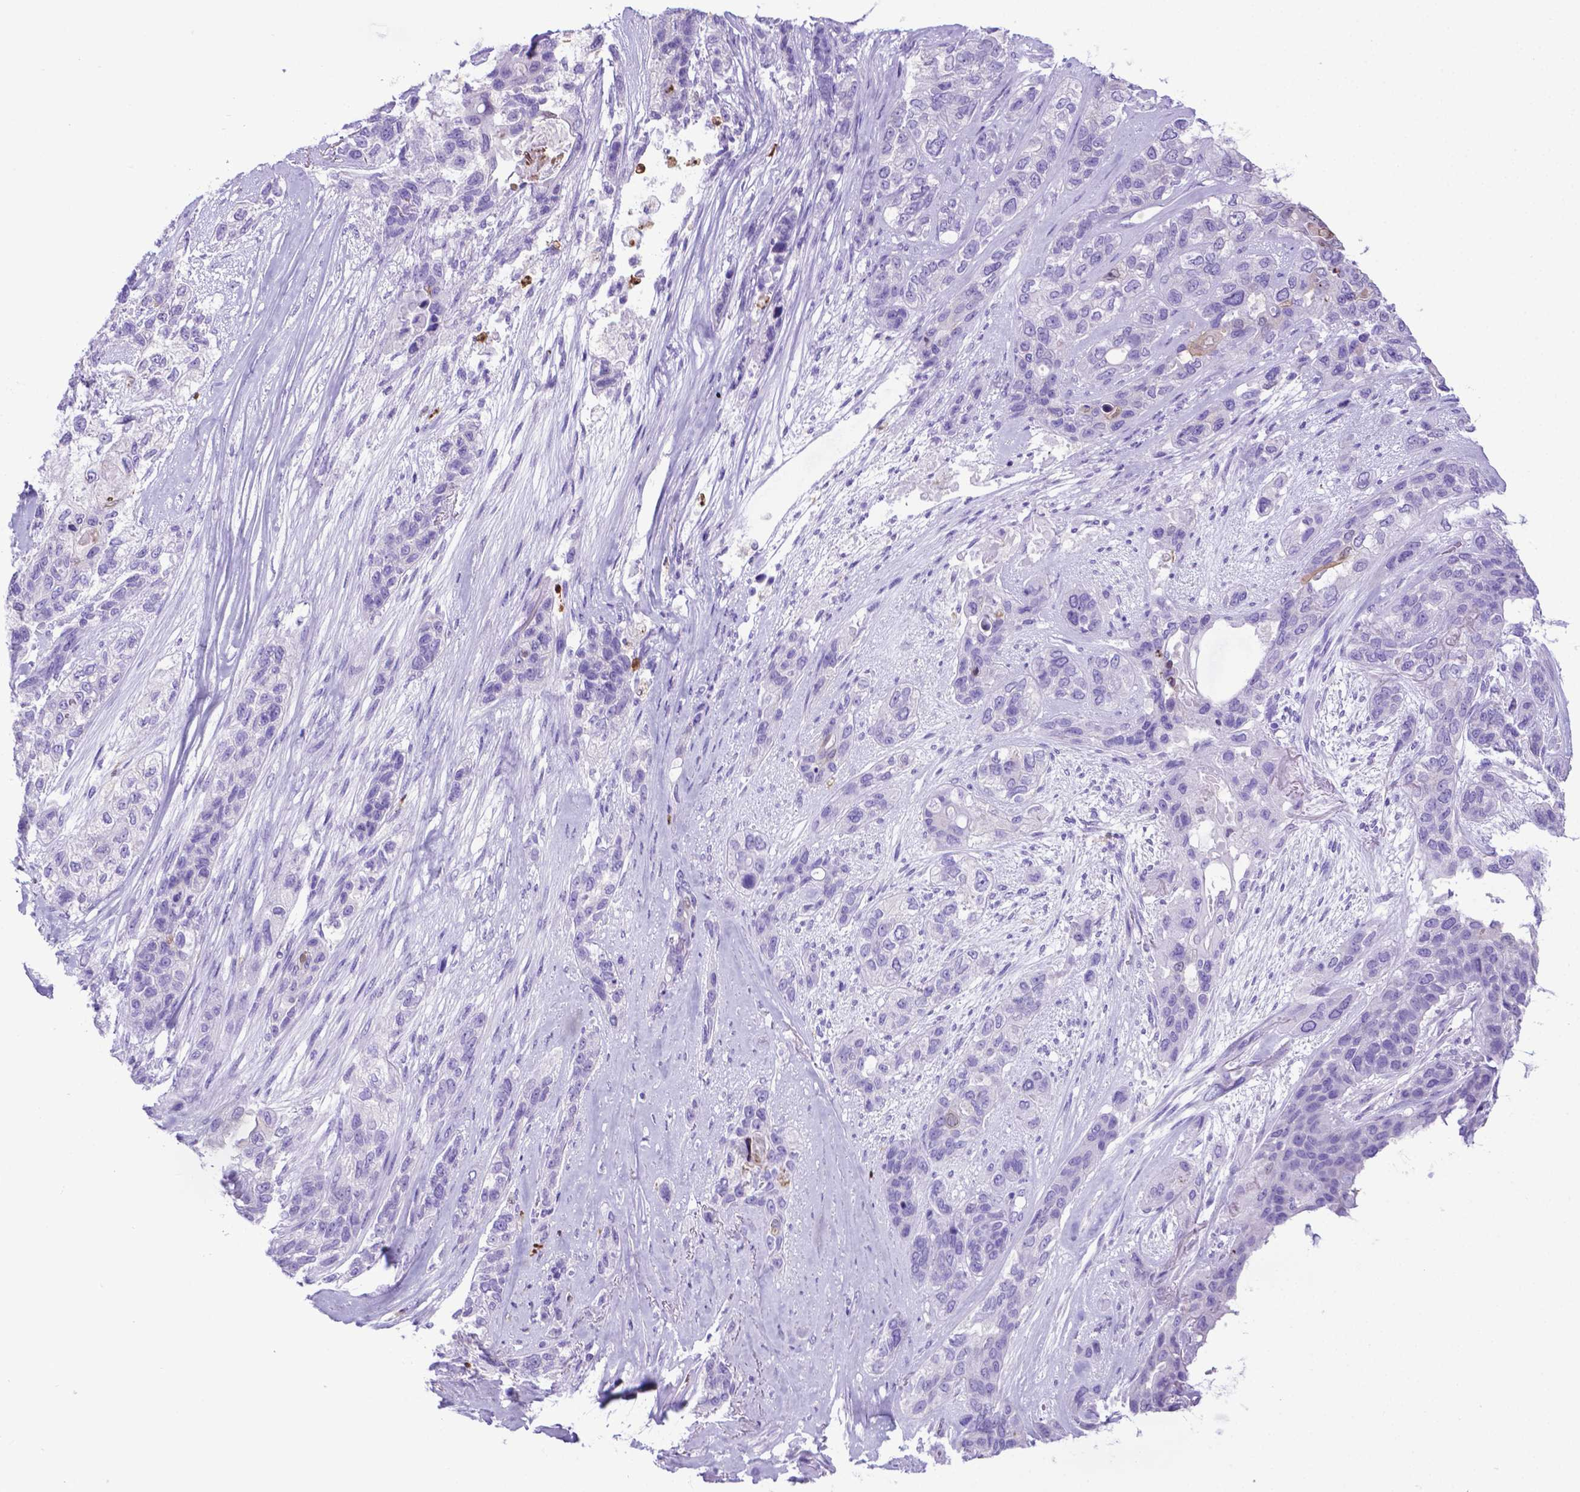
{"staining": {"intensity": "negative", "quantity": "none", "location": "none"}, "tissue": "lung cancer", "cell_type": "Tumor cells", "image_type": "cancer", "snomed": [{"axis": "morphology", "description": "Squamous cell carcinoma, NOS"}, {"axis": "topography", "description": "Lung"}], "caption": "A high-resolution histopathology image shows IHC staining of lung cancer (squamous cell carcinoma), which demonstrates no significant staining in tumor cells.", "gene": "LZTR1", "patient": {"sex": "female", "age": 70}}